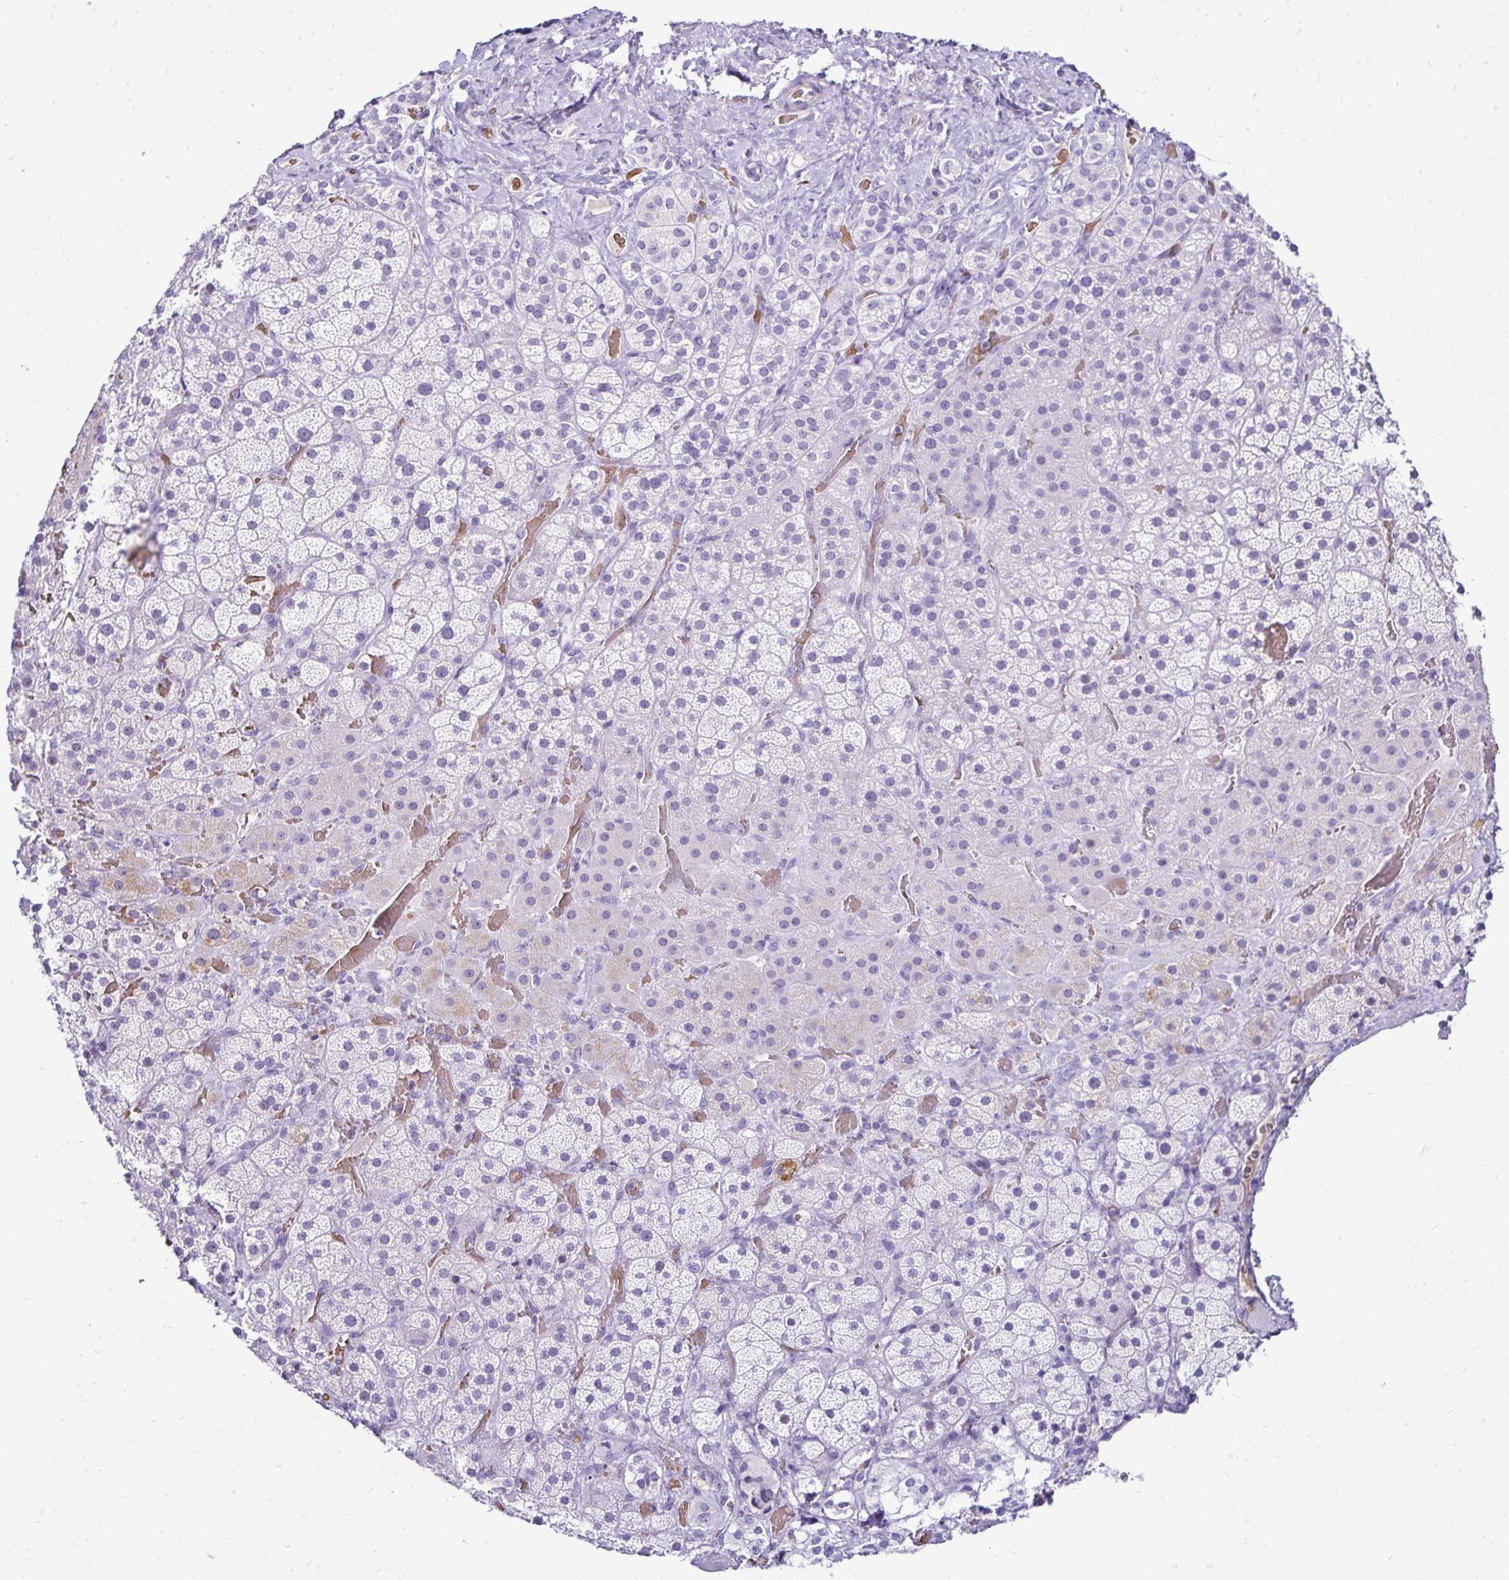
{"staining": {"intensity": "negative", "quantity": "none", "location": "none"}, "tissue": "adrenal gland", "cell_type": "Glandular cells", "image_type": "normal", "snomed": [{"axis": "morphology", "description": "Normal tissue, NOS"}, {"axis": "topography", "description": "Adrenal gland"}], "caption": "DAB immunohistochemical staining of benign adrenal gland demonstrates no significant staining in glandular cells. Nuclei are stained in blue.", "gene": "RHBDL3", "patient": {"sex": "male", "age": 57}}